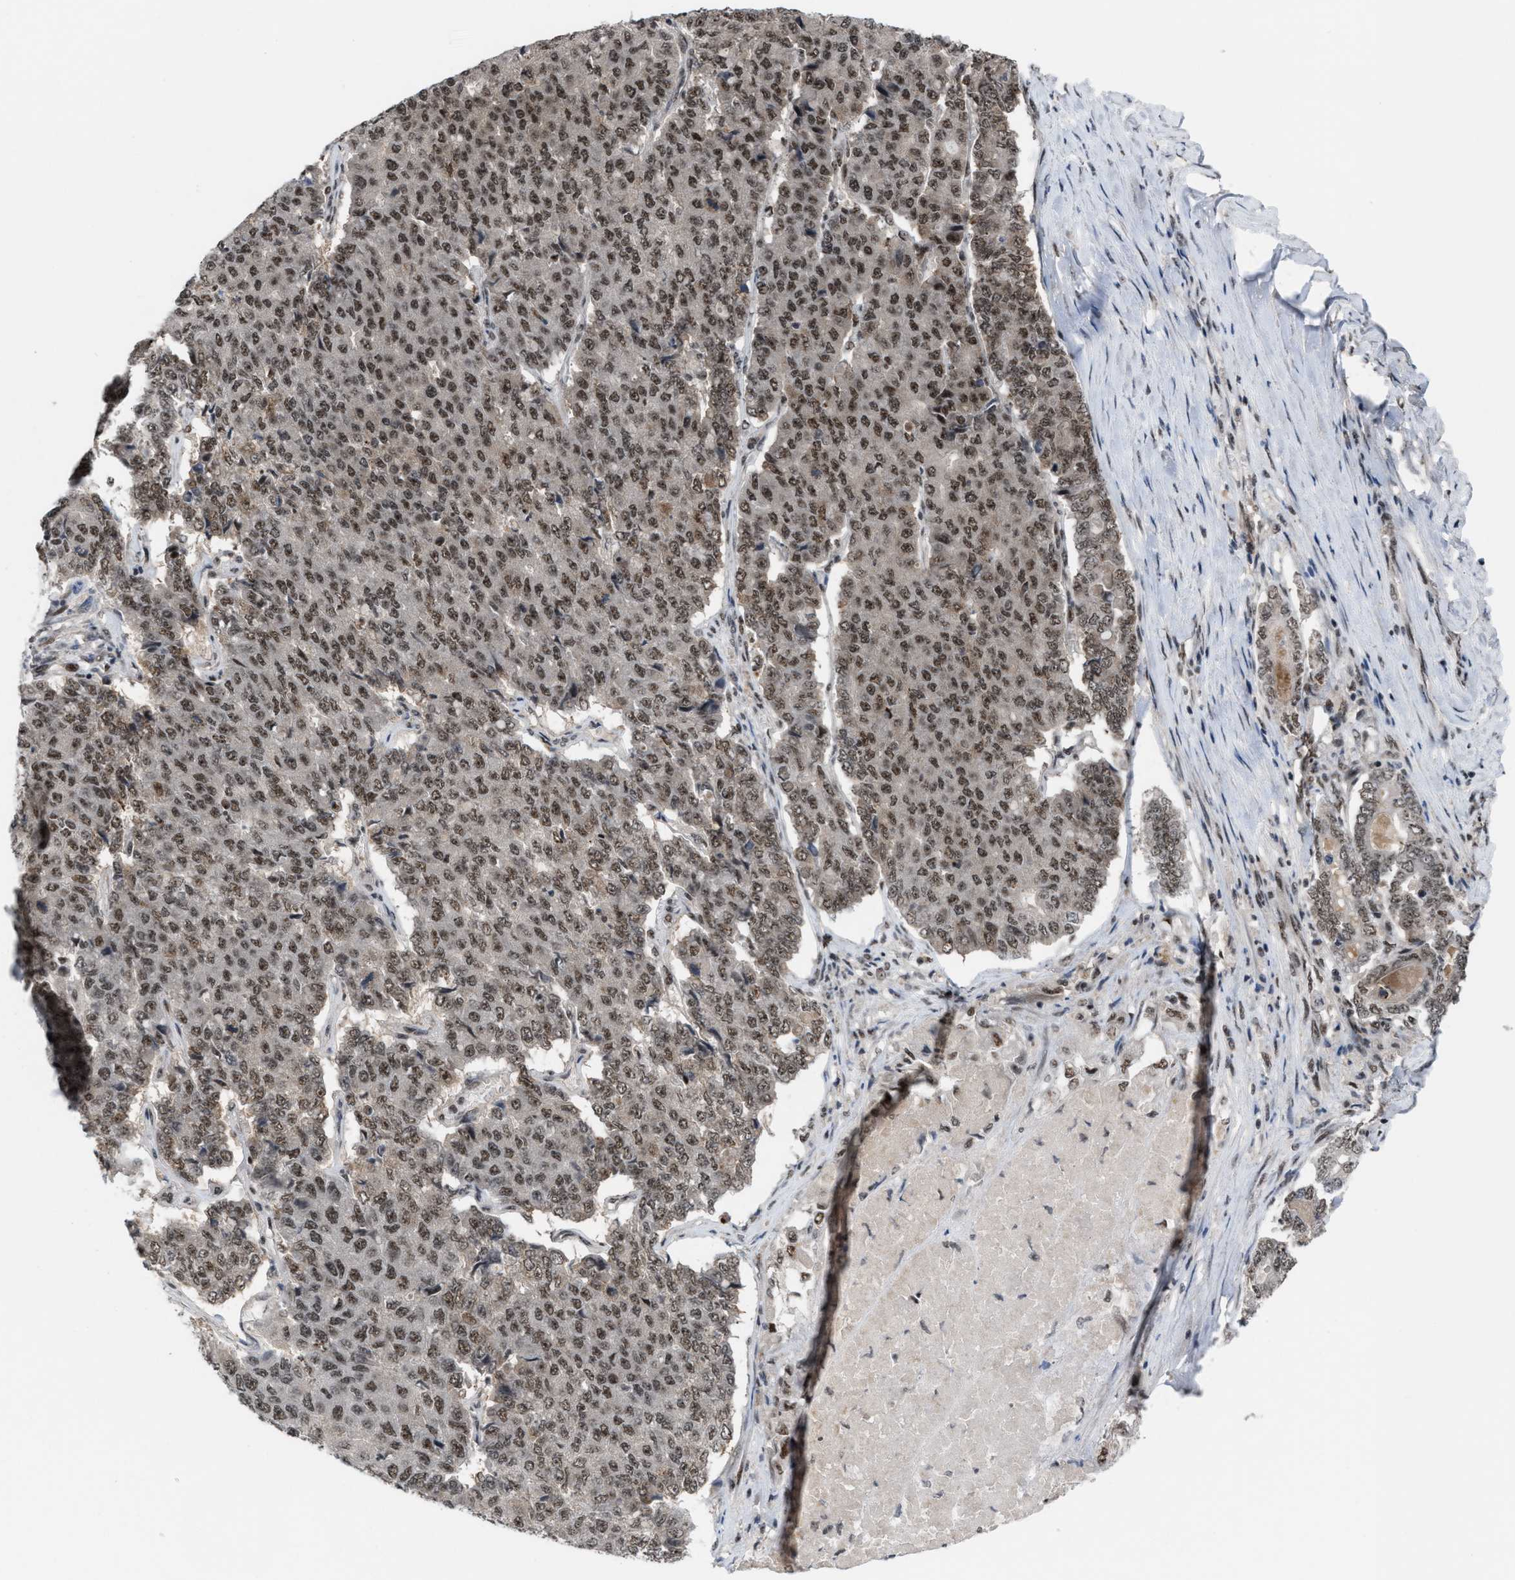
{"staining": {"intensity": "strong", "quantity": ">75%", "location": "nuclear"}, "tissue": "pancreatic cancer", "cell_type": "Tumor cells", "image_type": "cancer", "snomed": [{"axis": "morphology", "description": "Adenocarcinoma, NOS"}, {"axis": "topography", "description": "Pancreas"}], "caption": "High-magnification brightfield microscopy of pancreatic cancer stained with DAB (3,3'-diaminobenzidine) (brown) and counterstained with hematoxylin (blue). tumor cells exhibit strong nuclear expression is present in about>75% of cells.", "gene": "PRPF4", "patient": {"sex": "male", "age": 50}}